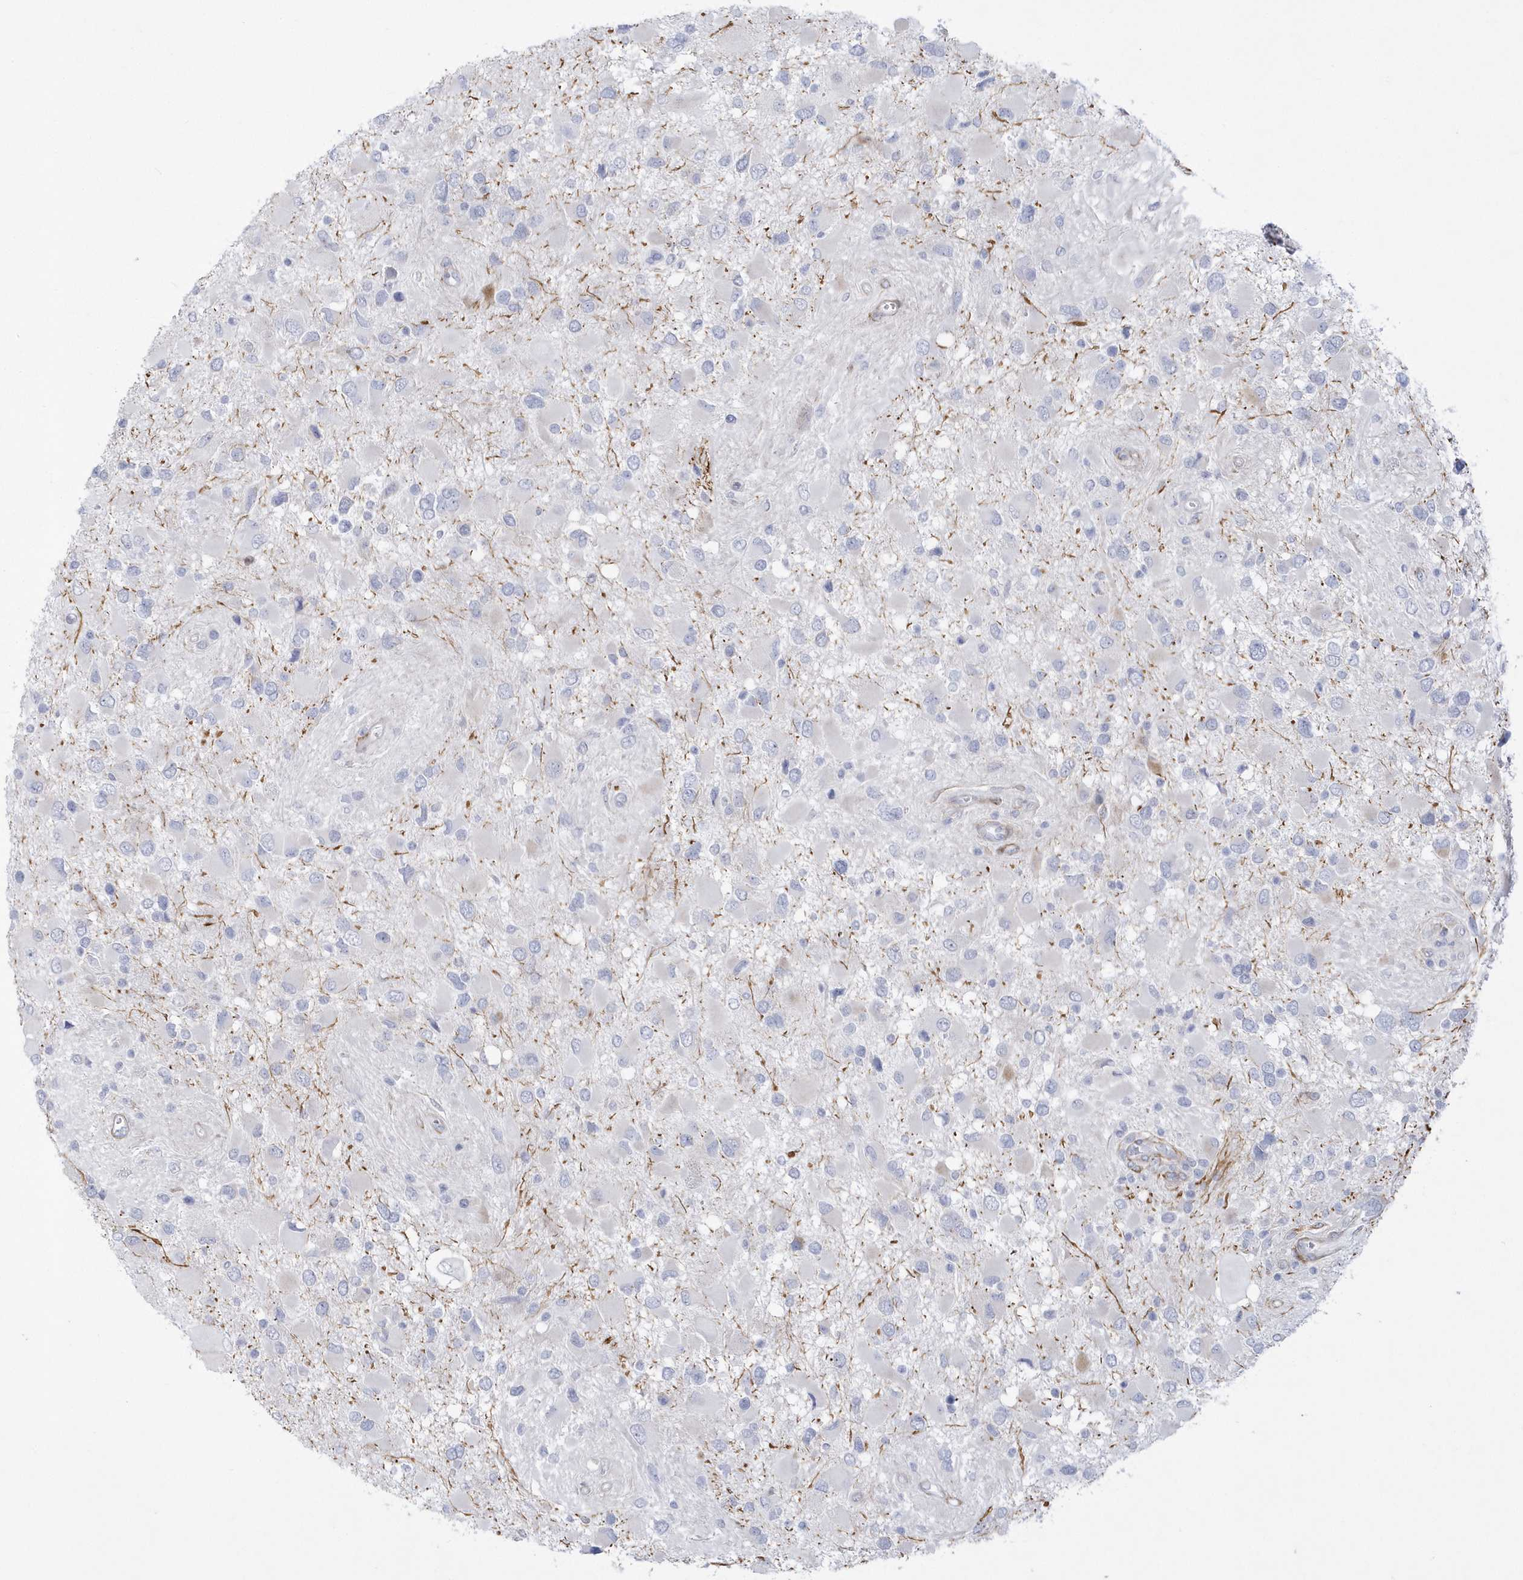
{"staining": {"intensity": "negative", "quantity": "none", "location": "none"}, "tissue": "glioma", "cell_type": "Tumor cells", "image_type": "cancer", "snomed": [{"axis": "morphology", "description": "Glioma, malignant, High grade"}, {"axis": "topography", "description": "Brain"}], "caption": "High power microscopy micrograph of an immunohistochemistry histopathology image of malignant high-grade glioma, revealing no significant expression in tumor cells.", "gene": "WDR27", "patient": {"sex": "male", "age": 53}}